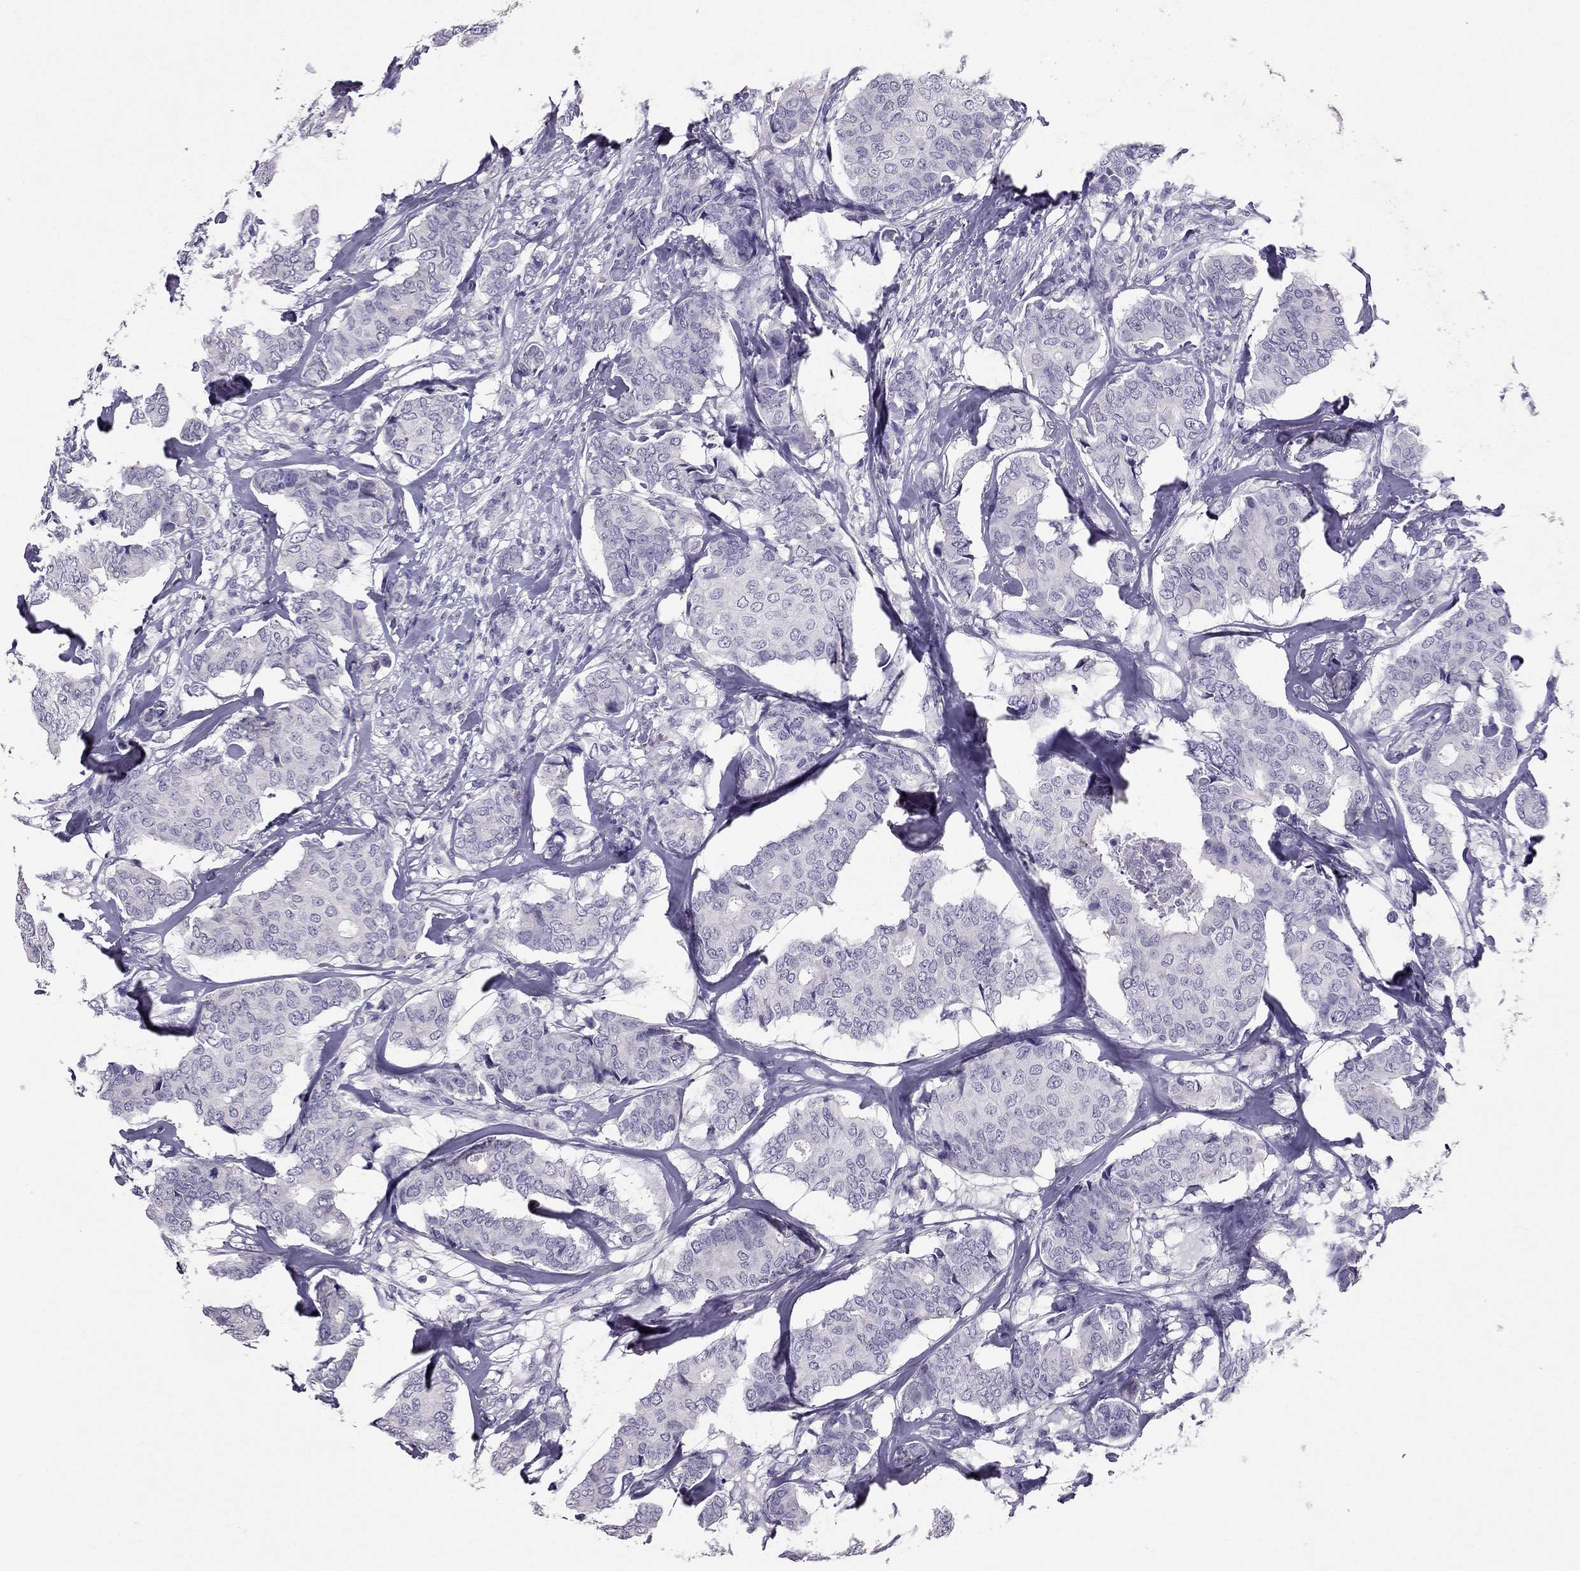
{"staining": {"intensity": "negative", "quantity": "none", "location": "none"}, "tissue": "breast cancer", "cell_type": "Tumor cells", "image_type": "cancer", "snomed": [{"axis": "morphology", "description": "Duct carcinoma"}, {"axis": "topography", "description": "Breast"}], "caption": "High magnification brightfield microscopy of breast cancer stained with DAB (brown) and counterstained with hematoxylin (blue): tumor cells show no significant expression.", "gene": "RHO", "patient": {"sex": "female", "age": 75}}